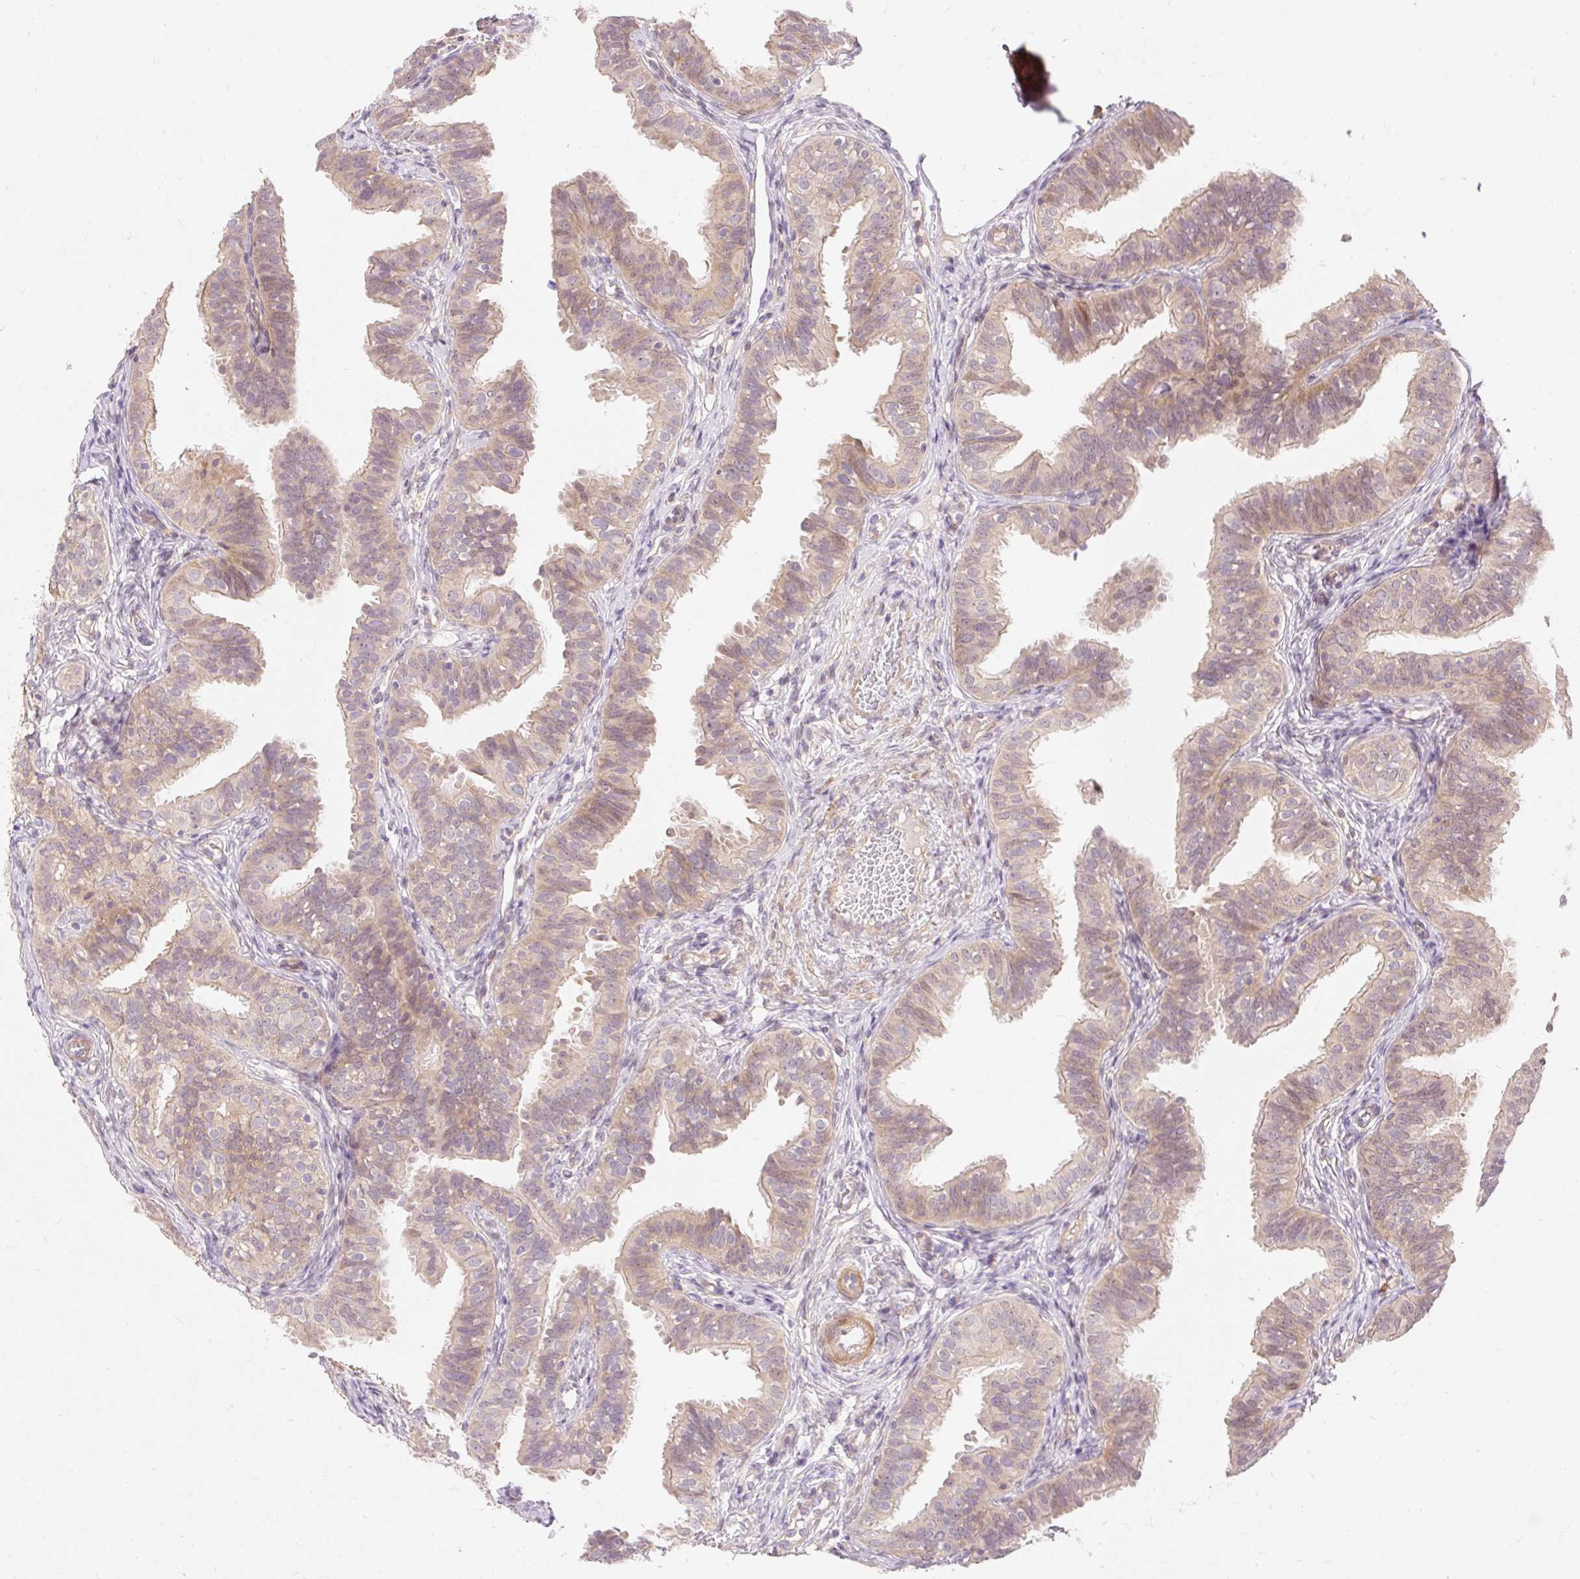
{"staining": {"intensity": "weak", "quantity": ">75%", "location": "cytoplasmic/membranous"}, "tissue": "fallopian tube", "cell_type": "Glandular cells", "image_type": "normal", "snomed": [{"axis": "morphology", "description": "Normal tissue, NOS"}, {"axis": "topography", "description": "Fallopian tube"}], "caption": "Human fallopian tube stained with a protein marker reveals weak staining in glandular cells.", "gene": "EMC10", "patient": {"sex": "female", "age": 35}}